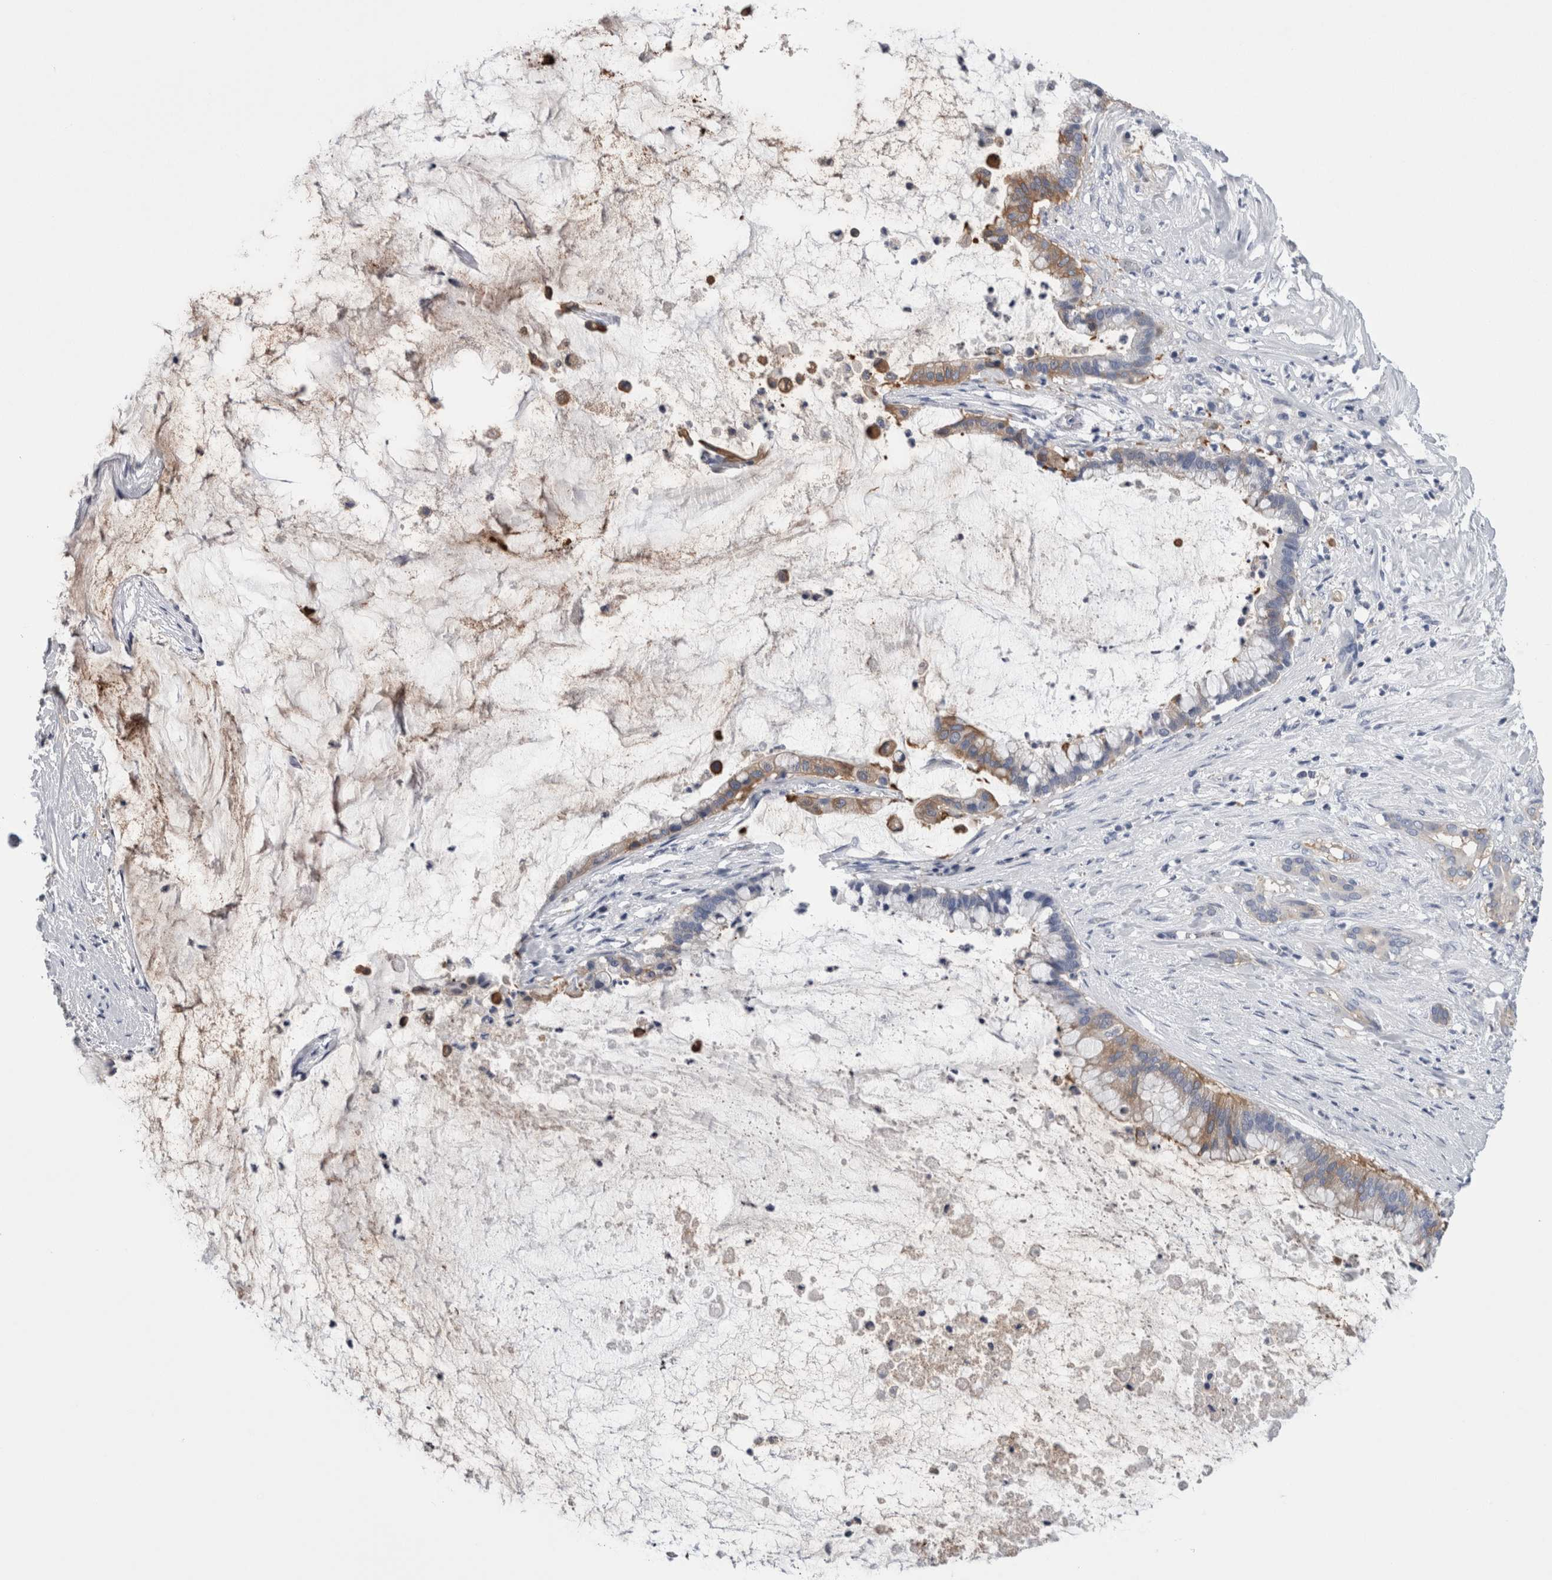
{"staining": {"intensity": "moderate", "quantity": "<25%", "location": "cytoplasmic/membranous"}, "tissue": "pancreatic cancer", "cell_type": "Tumor cells", "image_type": "cancer", "snomed": [{"axis": "morphology", "description": "Adenocarcinoma, NOS"}, {"axis": "topography", "description": "Pancreas"}], "caption": "Immunohistochemical staining of adenocarcinoma (pancreatic) displays moderate cytoplasmic/membranous protein expression in approximately <25% of tumor cells.", "gene": "DCTN6", "patient": {"sex": "male", "age": 41}}